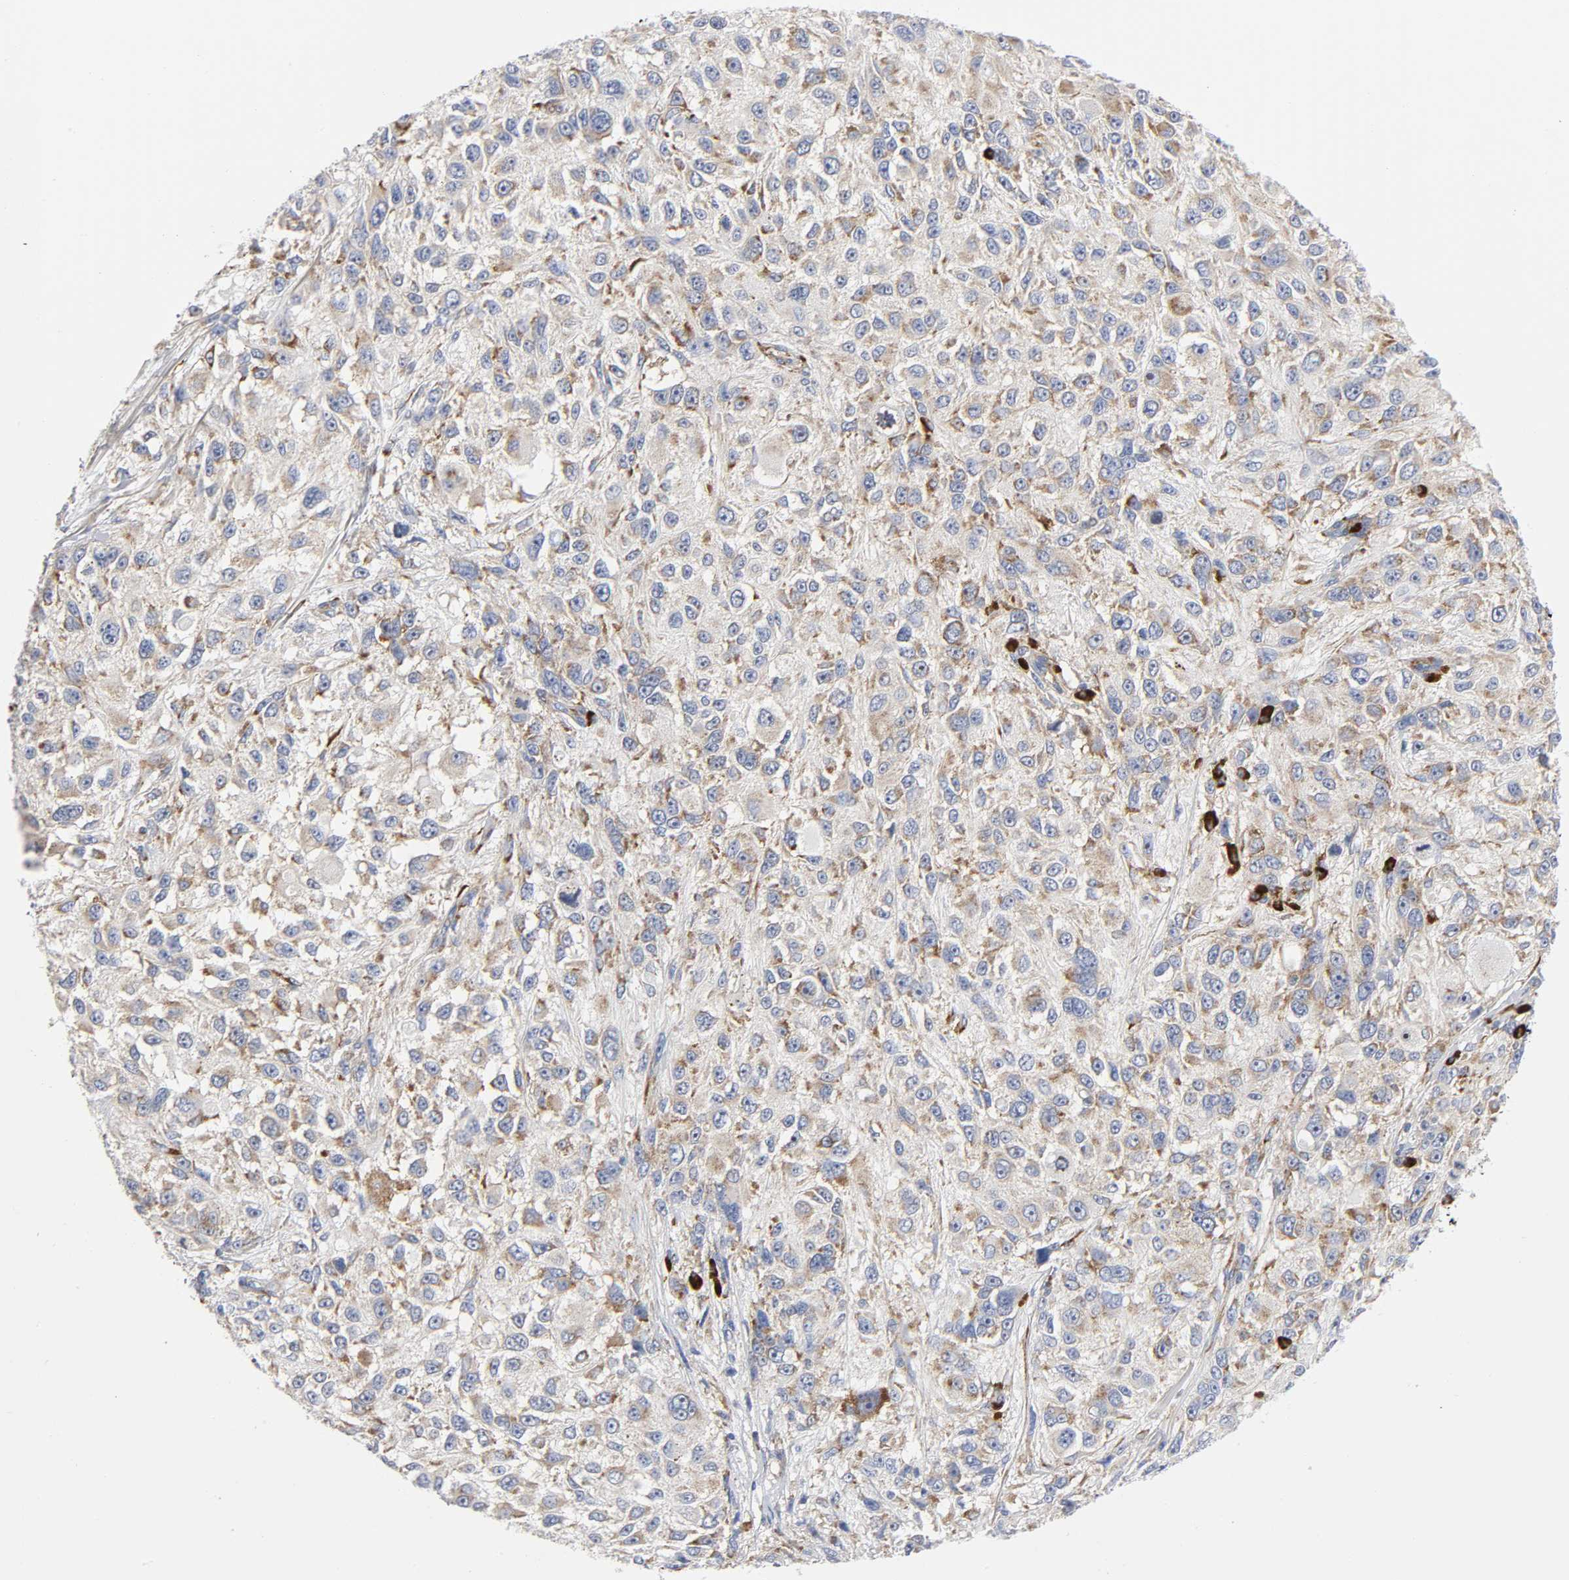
{"staining": {"intensity": "weak", "quantity": ">75%", "location": "cytoplasmic/membranous"}, "tissue": "melanoma", "cell_type": "Tumor cells", "image_type": "cancer", "snomed": [{"axis": "morphology", "description": "Necrosis, NOS"}, {"axis": "morphology", "description": "Malignant melanoma, NOS"}, {"axis": "topography", "description": "Skin"}], "caption": "Weak cytoplasmic/membranous protein positivity is identified in approximately >75% of tumor cells in malignant melanoma.", "gene": "REL", "patient": {"sex": "female", "age": 87}}